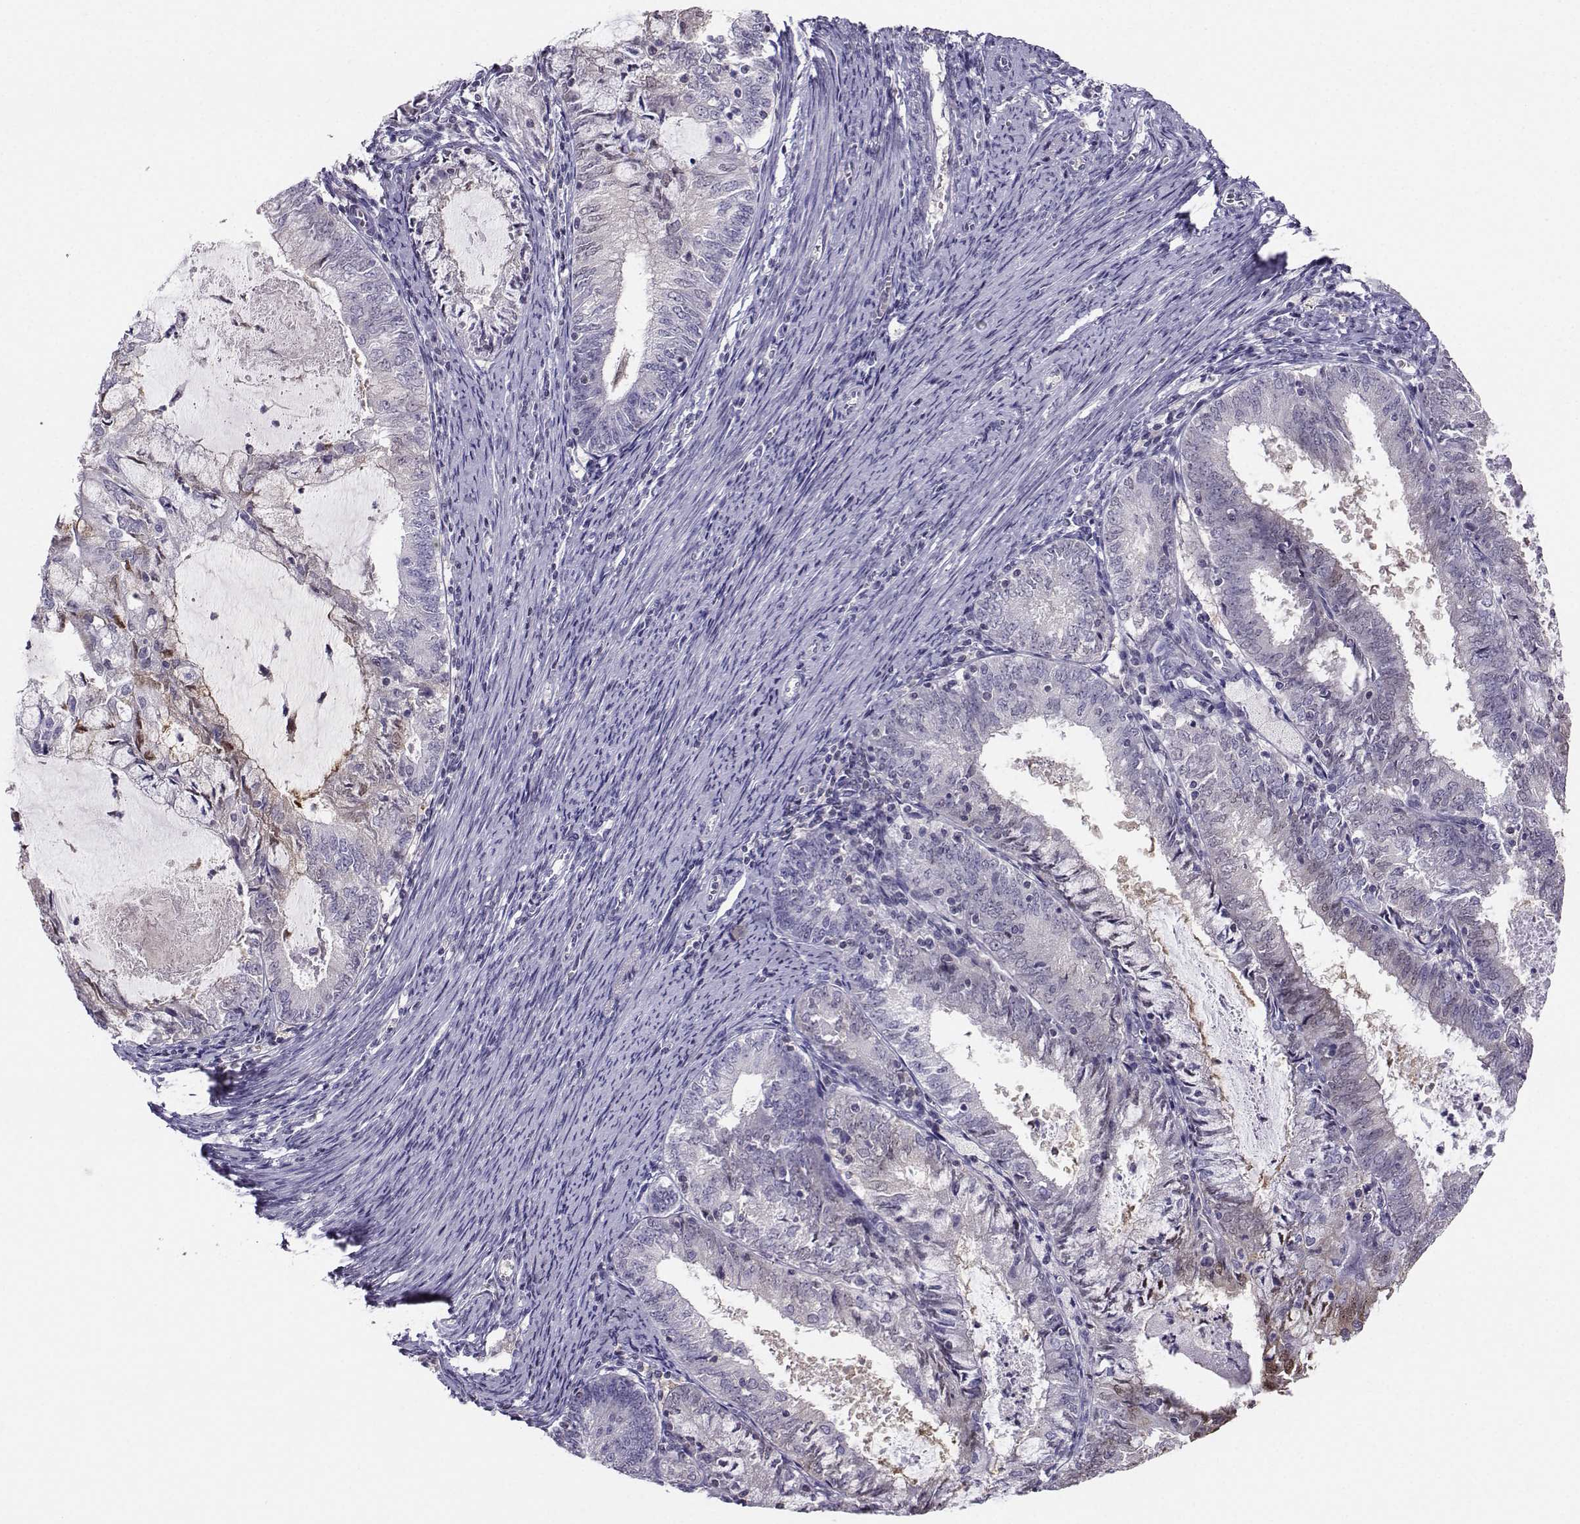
{"staining": {"intensity": "negative", "quantity": "none", "location": "none"}, "tissue": "endometrial cancer", "cell_type": "Tumor cells", "image_type": "cancer", "snomed": [{"axis": "morphology", "description": "Adenocarcinoma, NOS"}, {"axis": "topography", "description": "Endometrium"}], "caption": "Tumor cells are negative for protein expression in human endometrial cancer (adenocarcinoma).", "gene": "PGK1", "patient": {"sex": "female", "age": 57}}